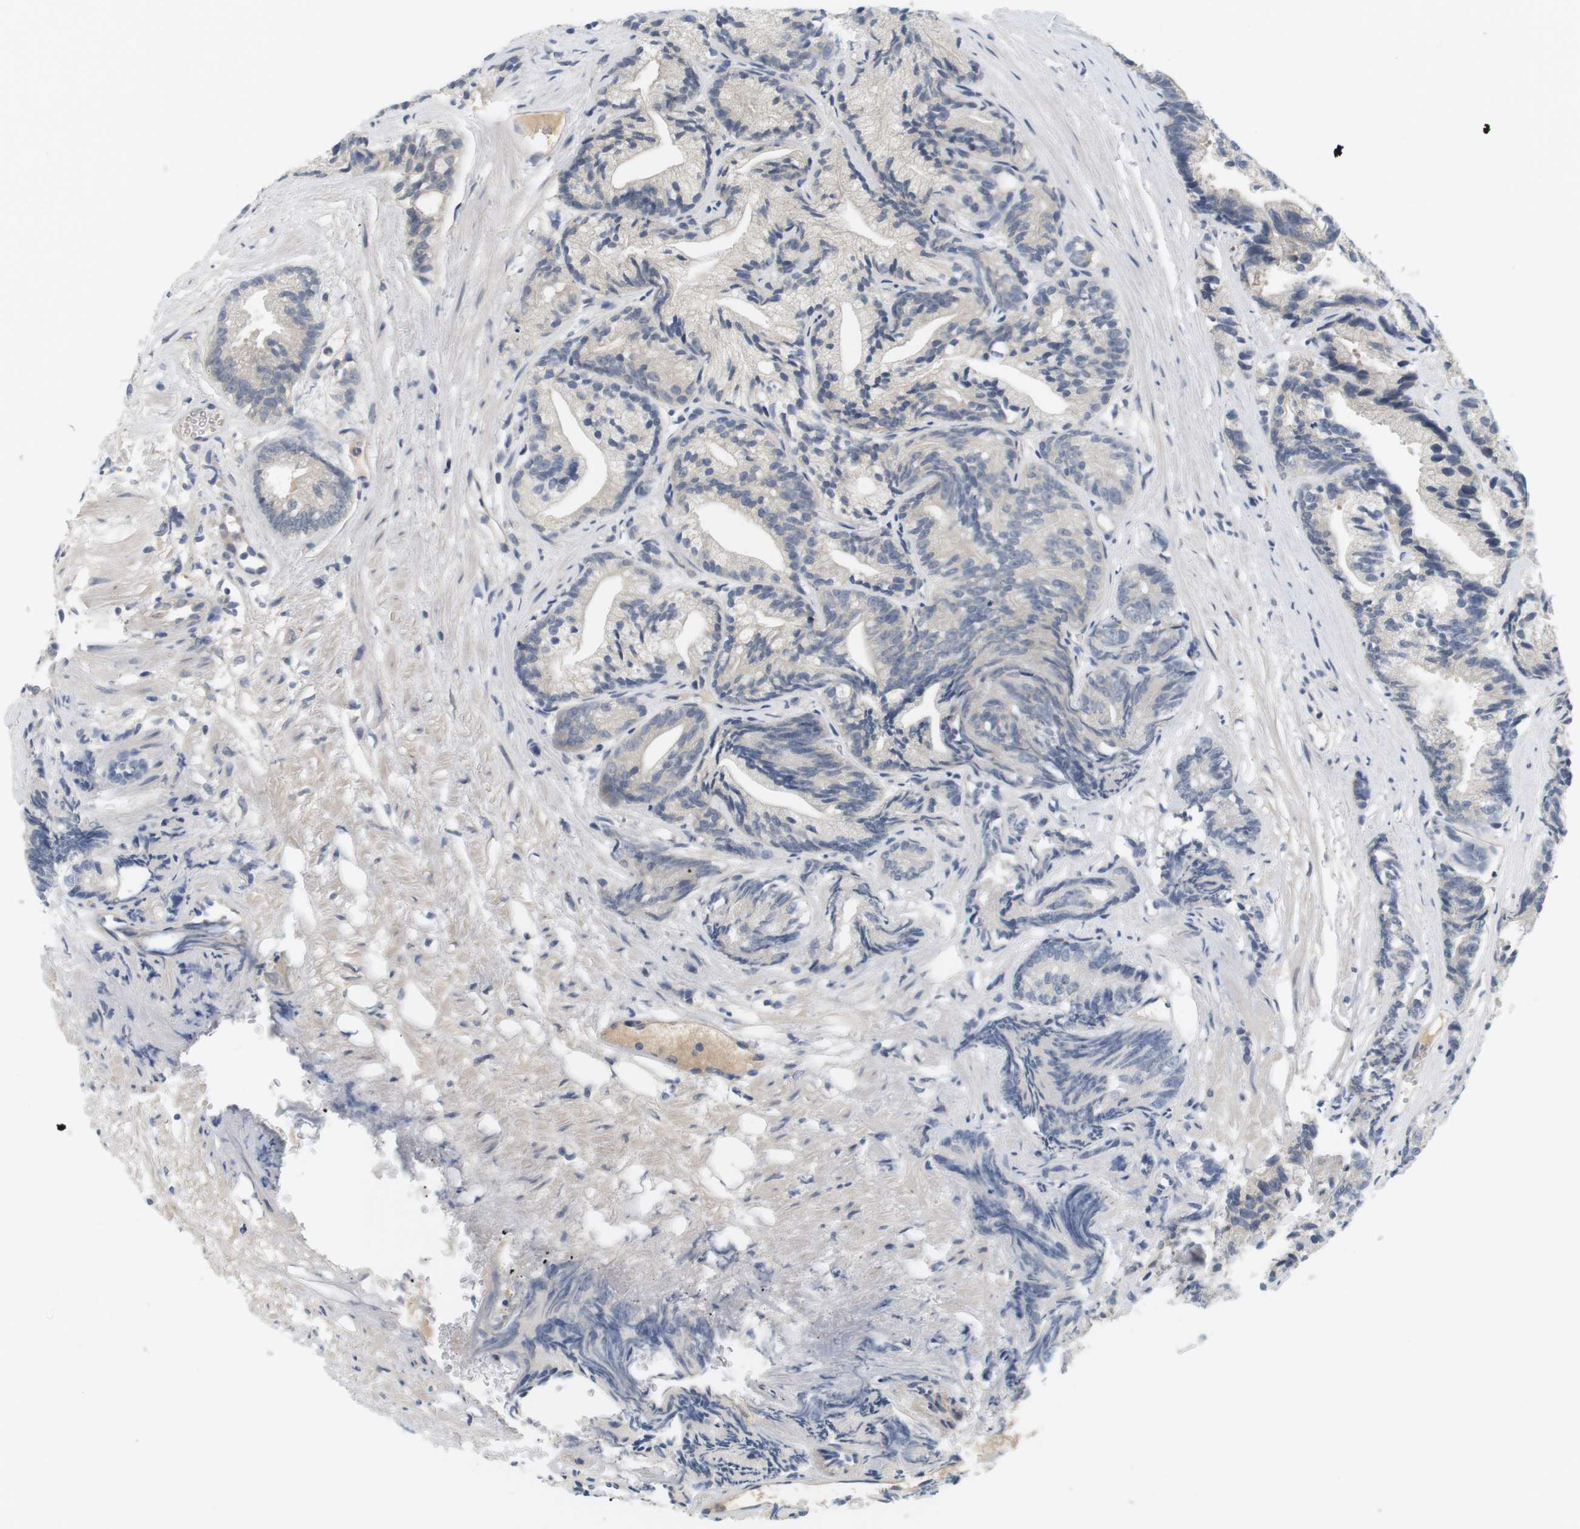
{"staining": {"intensity": "negative", "quantity": "none", "location": "none"}, "tissue": "prostate cancer", "cell_type": "Tumor cells", "image_type": "cancer", "snomed": [{"axis": "morphology", "description": "Adenocarcinoma, Low grade"}, {"axis": "topography", "description": "Prostate"}], "caption": "The immunohistochemistry photomicrograph has no significant staining in tumor cells of prostate adenocarcinoma (low-grade) tissue.", "gene": "EVA1C", "patient": {"sex": "male", "age": 89}}